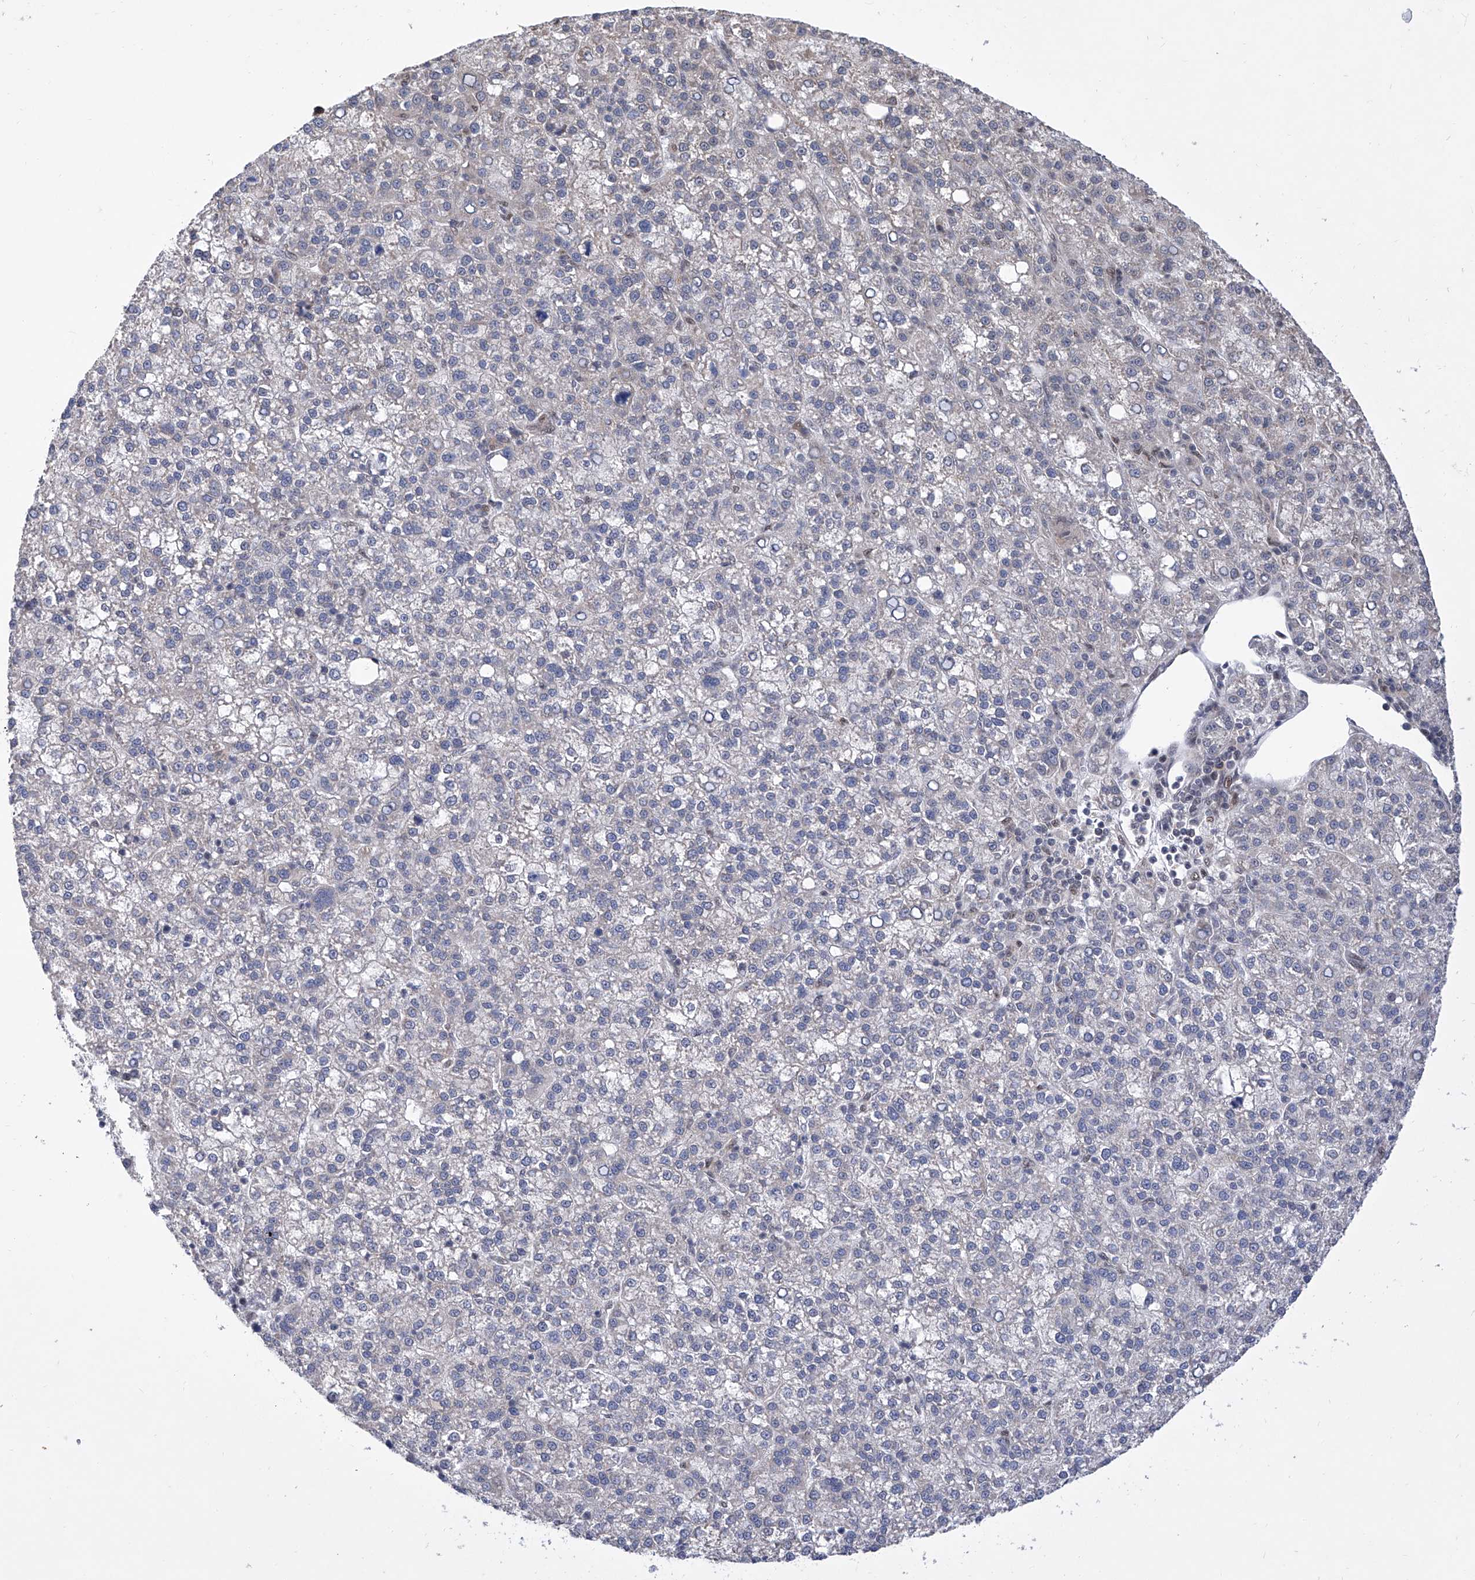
{"staining": {"intensity": "negative", "quantity": "none", "location": "none"}, "tissue": "liver cancer", "cell_type": "Tumor cells", "image_type": "cancer", "snomed": [{"axis": "morphology", "description": "Carcinoma, Hepatocellular, NOS"}, {"axis": "topography", "description": "Liver"}], "caption": "A high-resolution image shows immunohistochemistry staining of hepatocellular carcinoma (liver), which demonstrates no significant staining in tumor cells.", "gene": "RAD54L", "patient": {"sex": "female", "age": 58}}